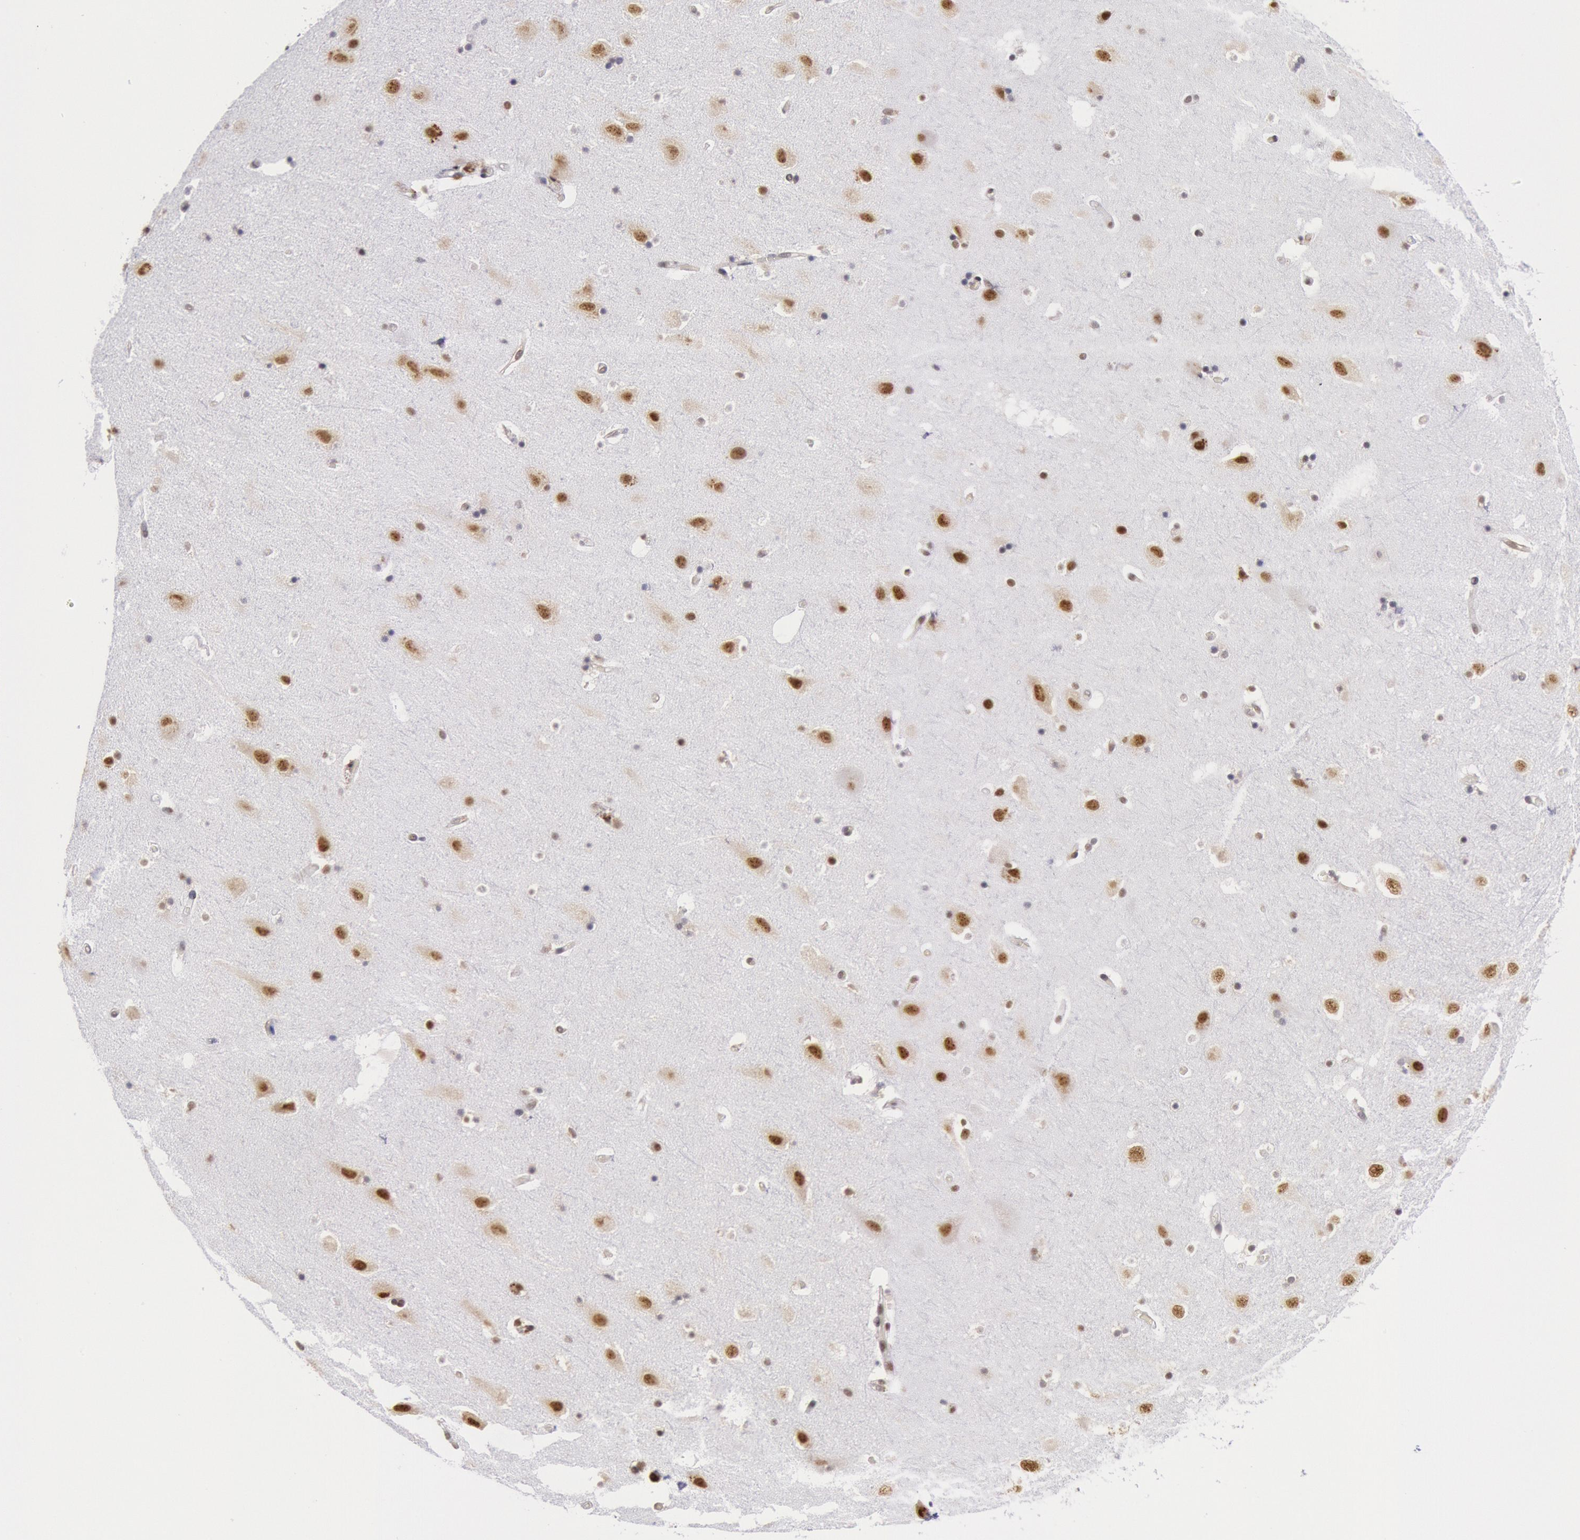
{"staining": {"intensity": "moderate", "quantity": "25%-75%", "location": "nuclear"}, "tissue": "hippocampus", "cell_type": "Glial cells", "image_type": "normal", "snomed": [{"axis": "morphology", "description": "Normal tissue, NOS"}, {"axis": "topography", "description": "Hippocampus"}], "caption": "Protein expression by IHC reveals moderate nuclear staining in approximately 25%-75% of glial cells in benign hippocampus.", "gene": "SNRPD3", "patient": {"sex": "male", "age": 45}}